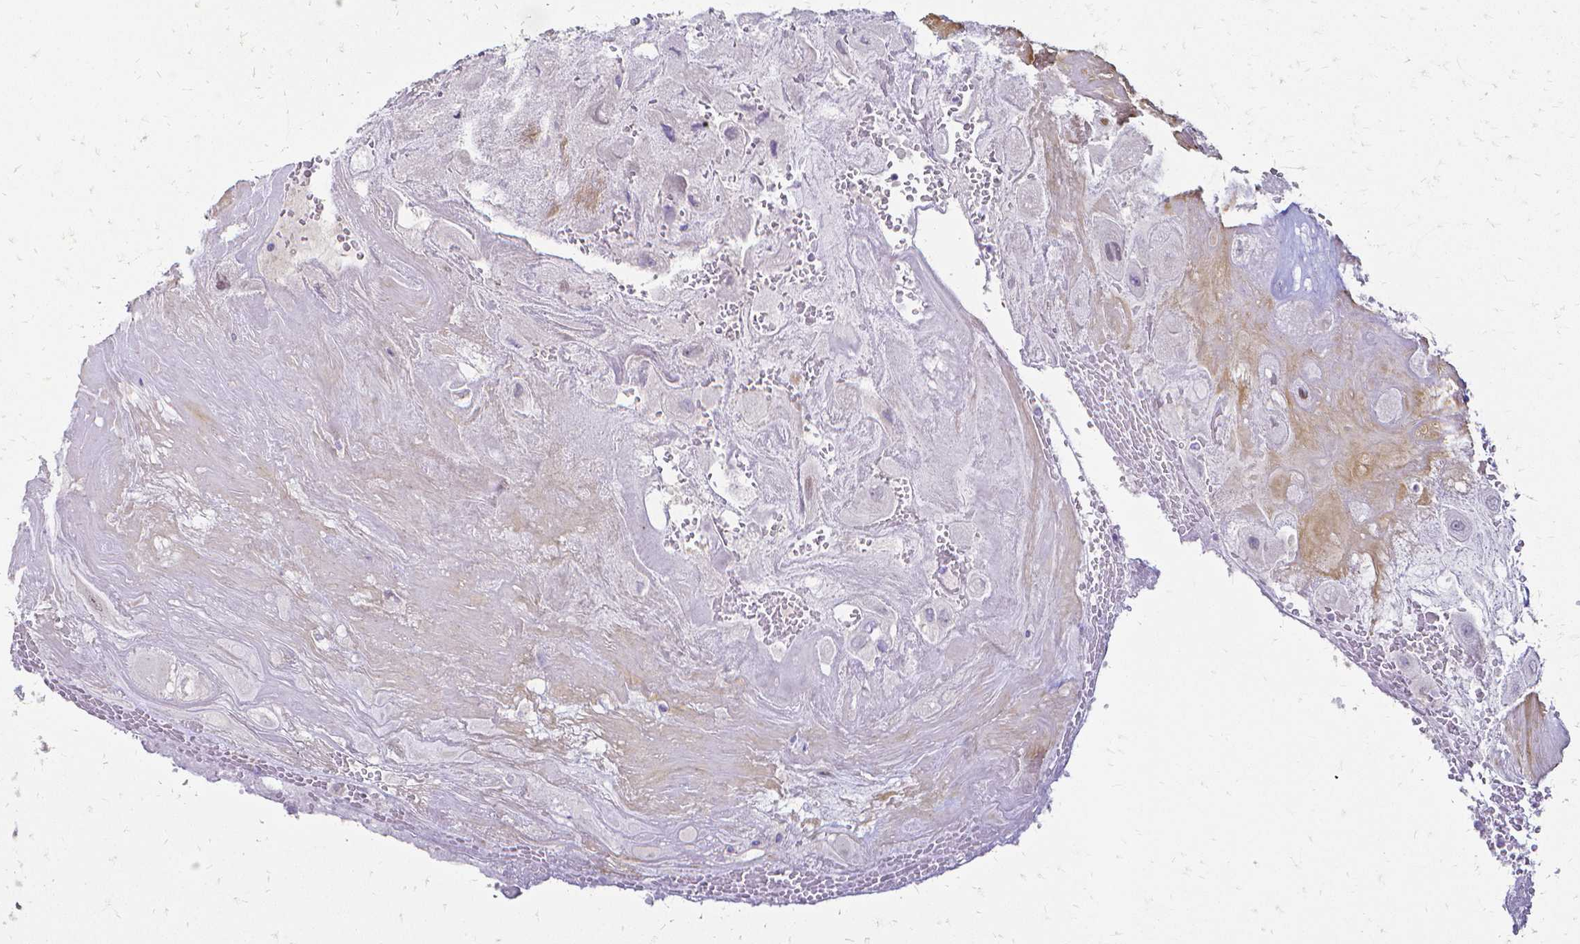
{"staining": {"intensity": "negative", "quantity": "none", "location": "none"}, "tissue": "placenta", "cell_type": "Decidual cells", "image_type": "normal", "snomed": [{"axis": "morphology", "description": "Normal tissue, NOS"}, {"axis": "topography", "description": "Placenta"}], "caption": "Decidual cells are negative for brown protein staining in unremarkable placenta. Nuclei are stained in blue.", "gene": "CCNB1", "patient": {"sex": "female", "age": 32}}